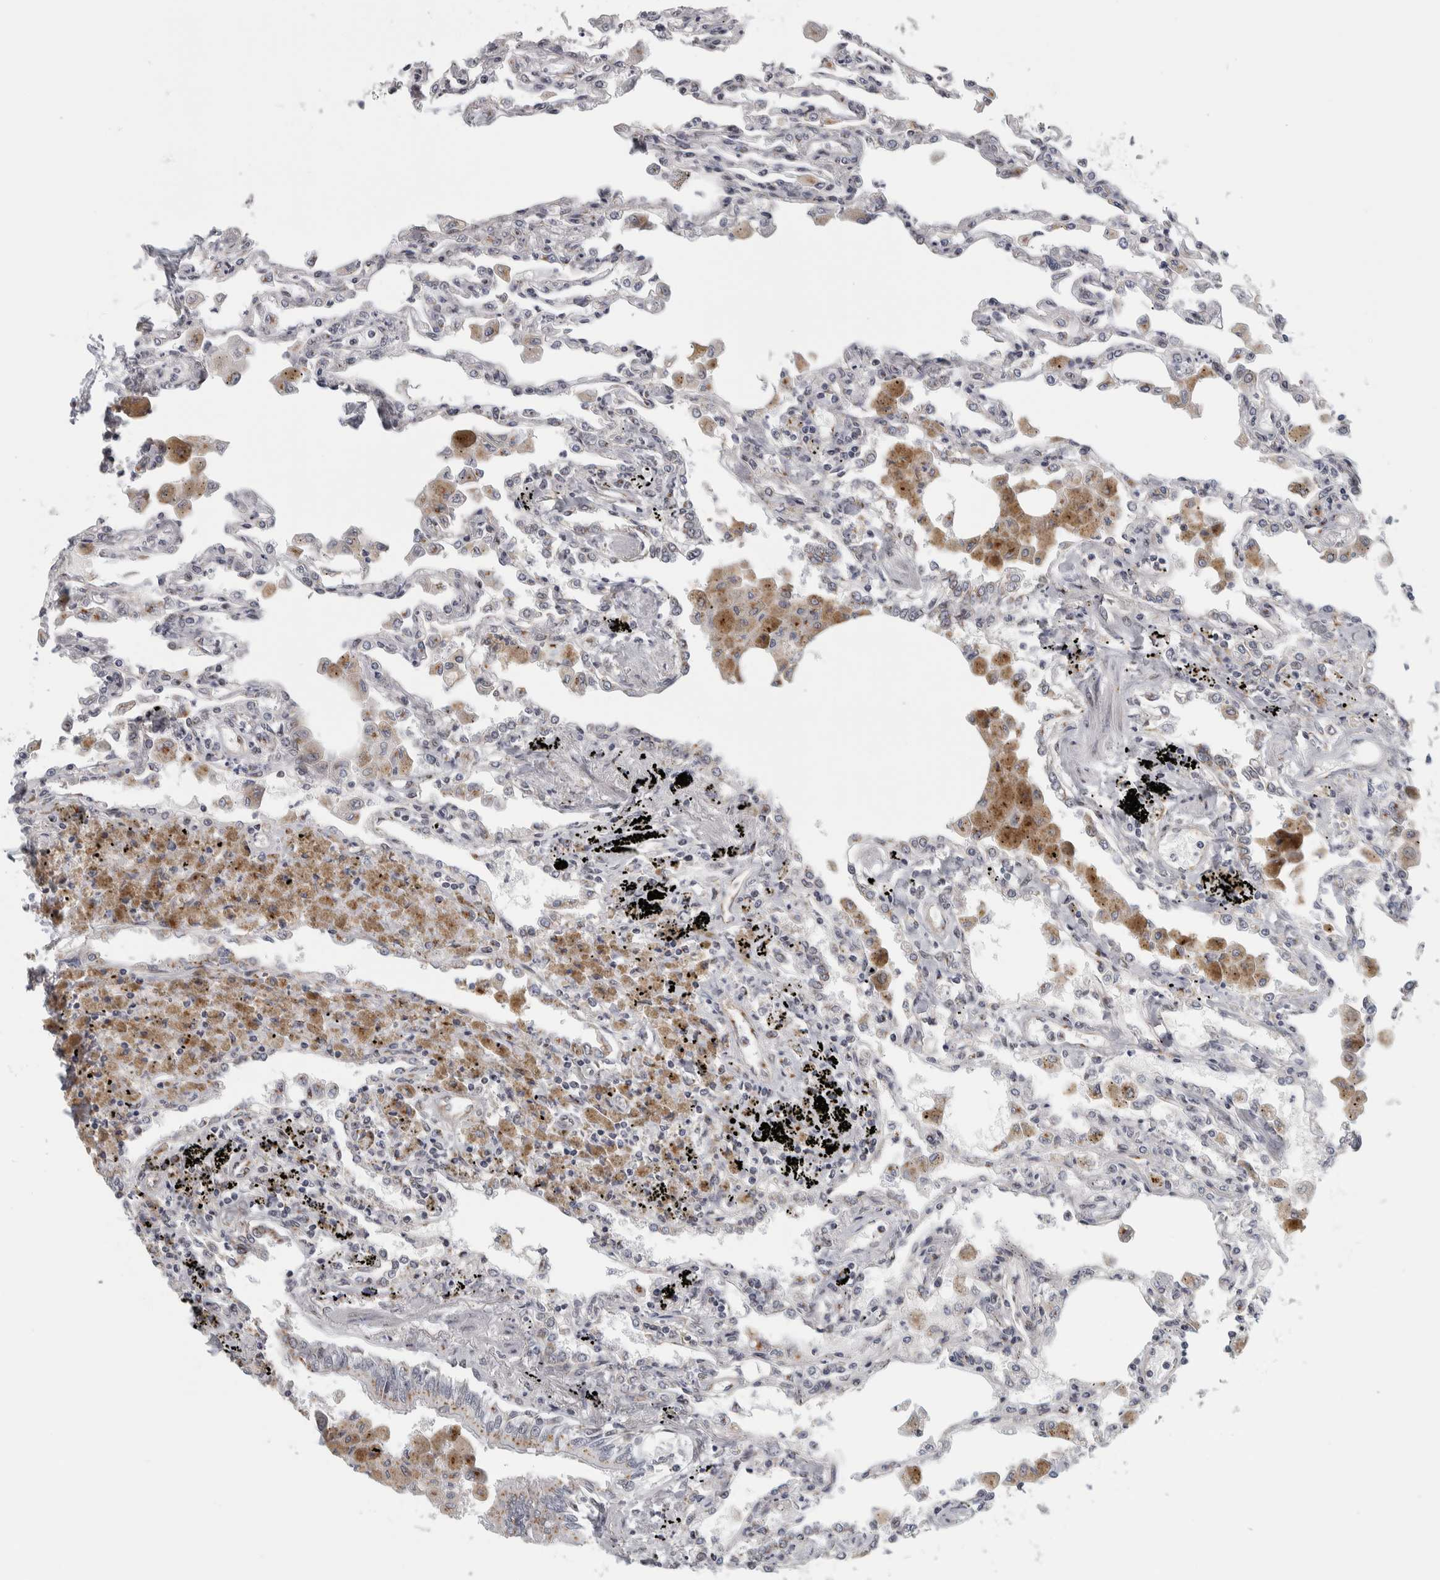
{"staining": {"intensity": "weak", "quantity": "<25%", "location": "cytoplasmic/membranous,nuclear"}, "tissue": "lung", "cell_type": "Alveolar cells", "image_type": "normal", "snomed": [{"axis": "morphology", "description": "Normal tissue, NOS"}, {"axis": "topography", "description": "Bronchus"}, {"axis": "topography", "description": "Lung"}], "caption": "Immunohistochemistry (IHC) image of benign lung stained for a protein (brown), which exhibits no positivity in alveolar cells. (Immunohistochemistry (IHC), brightfield microscopy, high magnification).", "gene": "ZMYND8", "patient": {"sex": "female", "age": 49}}